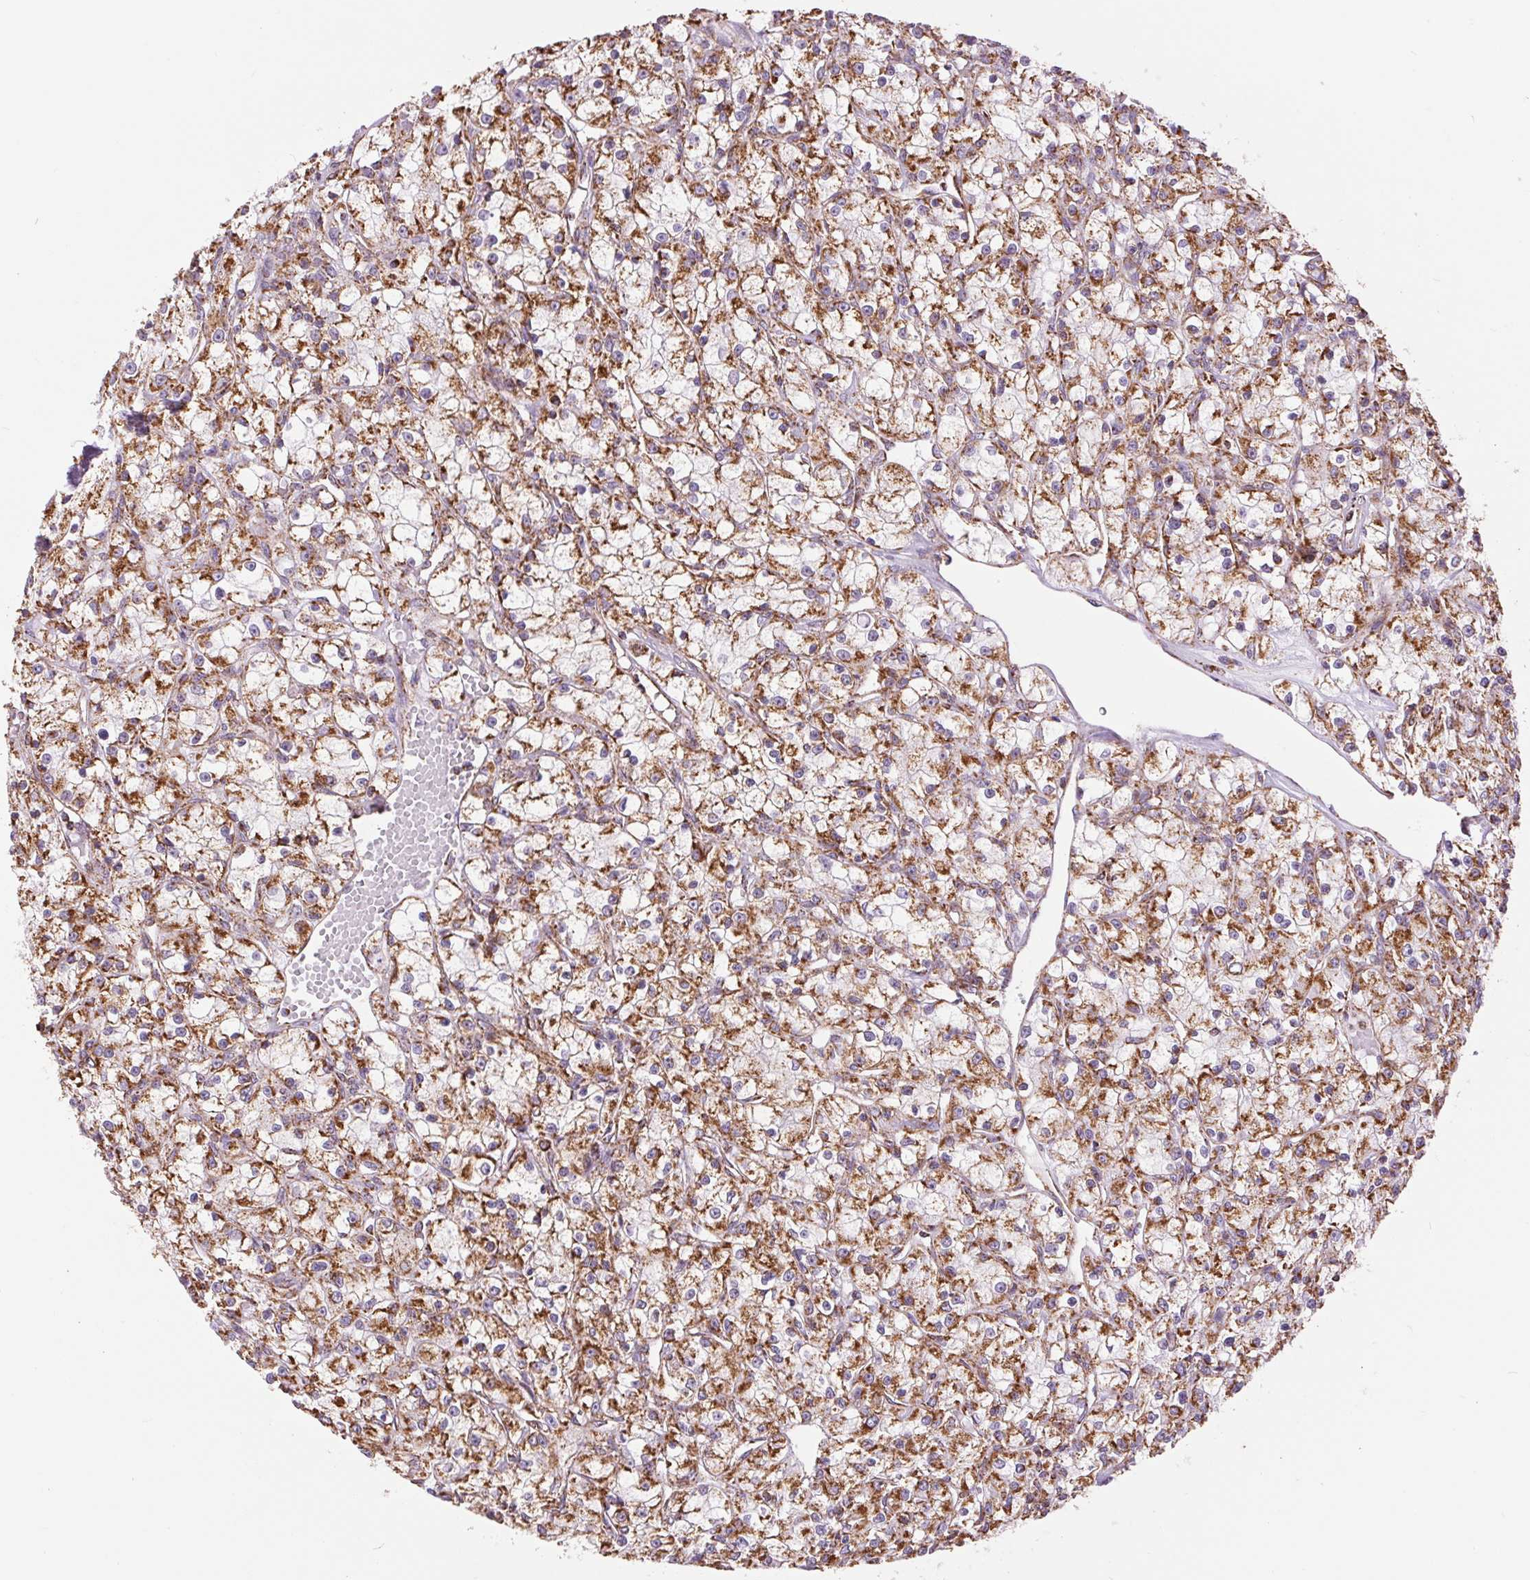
{"staining": {"intensity": "moderate", "quantity": ">75%", "location": "cytoplasmic/membranous"}, "tissue": "renal cancer", "cell_type": "Tumor cells", "image_type": "cancer", "snomed": [{"axis": "morphology", "description": "Adenocarcinoma, NOS"}, {"axis": "topography", "description": "Kidney"}], "caption": "Human adenocarcinoma (renal) stained with a protein marker demonstrates moderate staining in tumor cells.", "gene": "ATP5PB", "patient": {"sex": "female", "age": 59}}